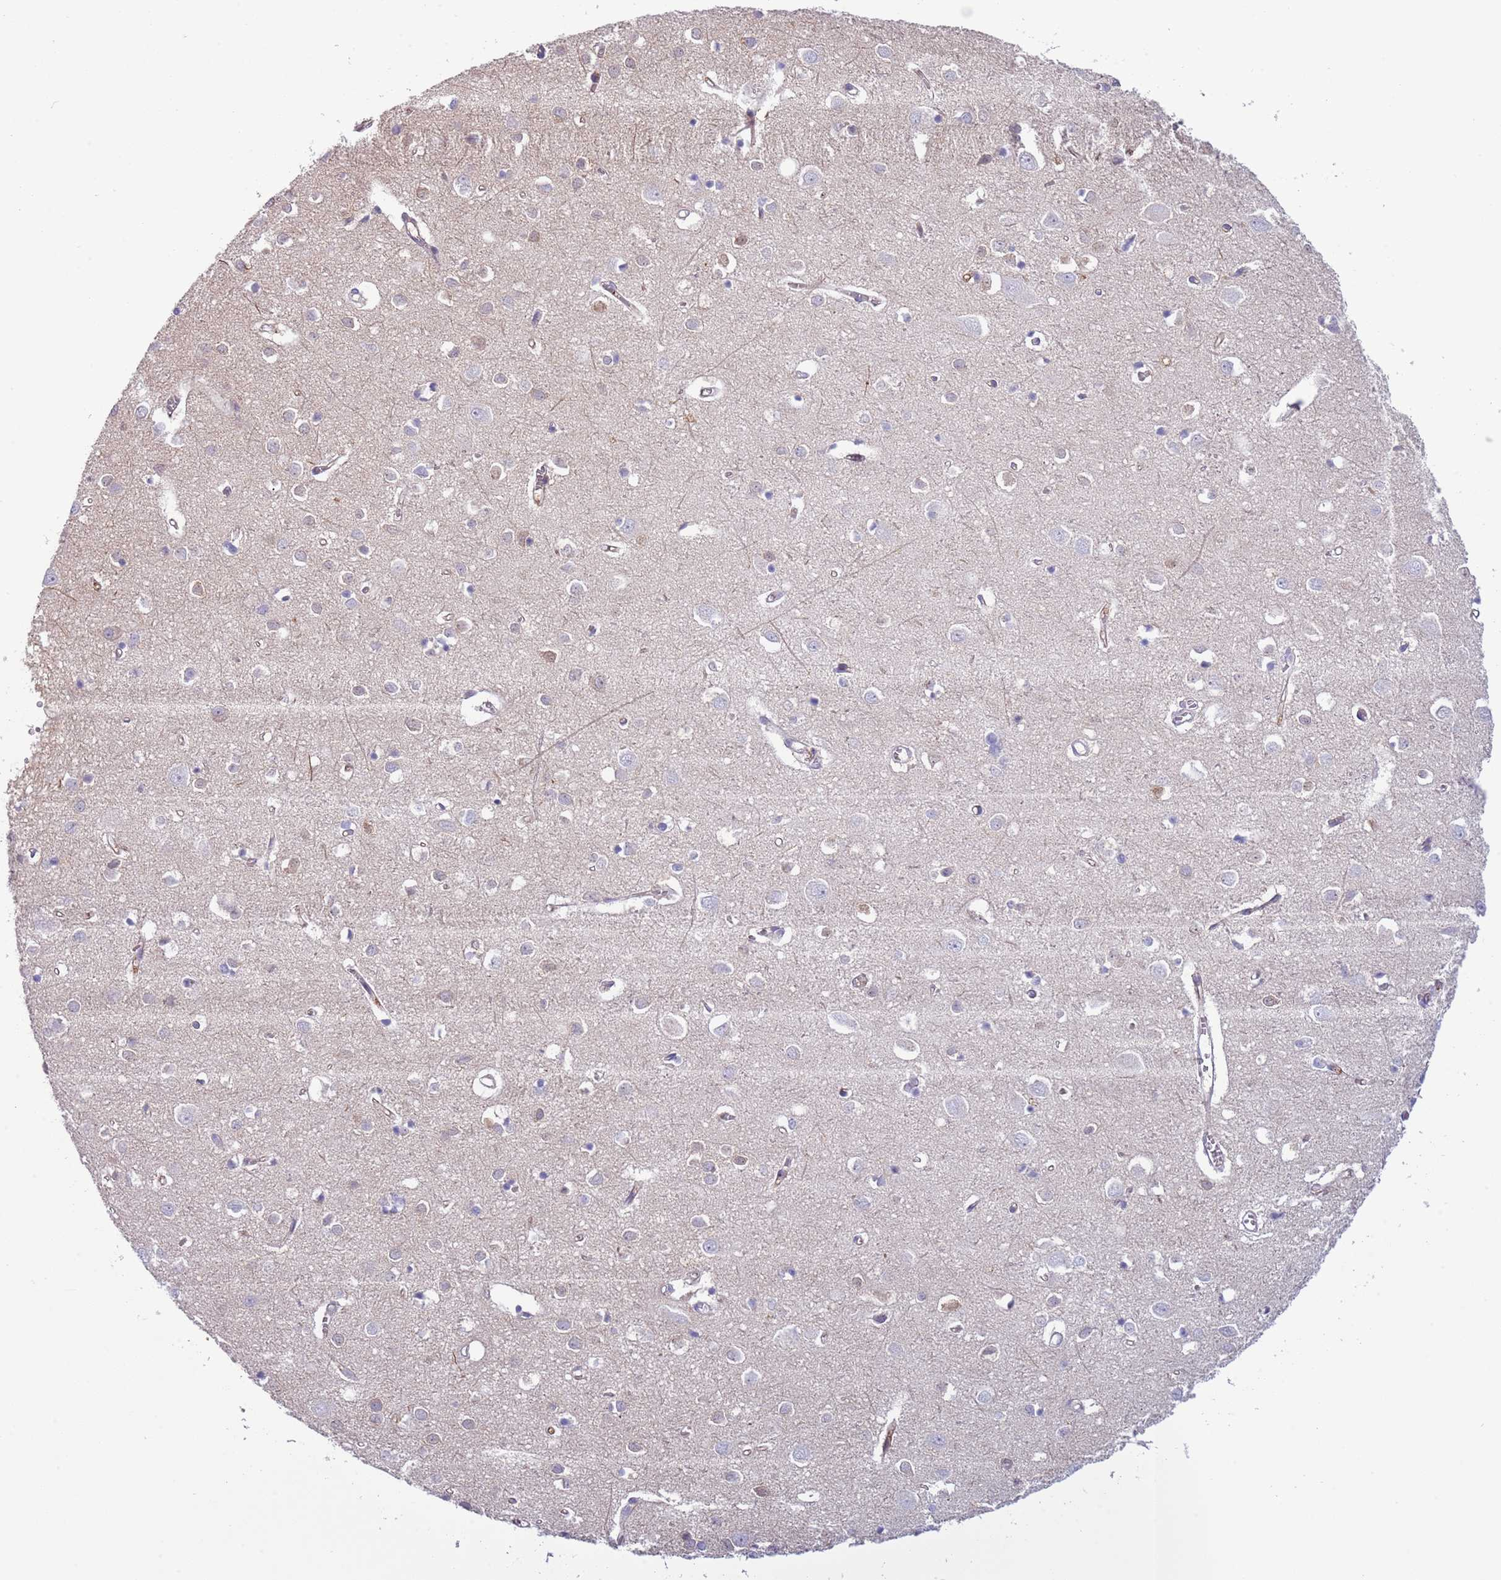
{"staining": {"intensity": "negative", "quantity": "none", "location": "none"}, "tissue": "cerebral cortex", "cell_type": "Endothelial cells", "image_type": "normal", "snomed": [{"axis": "morphology", "description": "Normal tissue, NOS"}, {"axis": "topography", "description": "Cerebral cortex"}], "caption": "Immunohistochemical staining of benign human cerebral cortex exhibits no significant expression in endothelial cells.", "gene": "NBPF4", "patient": {"sex": "female", "age": 64}}